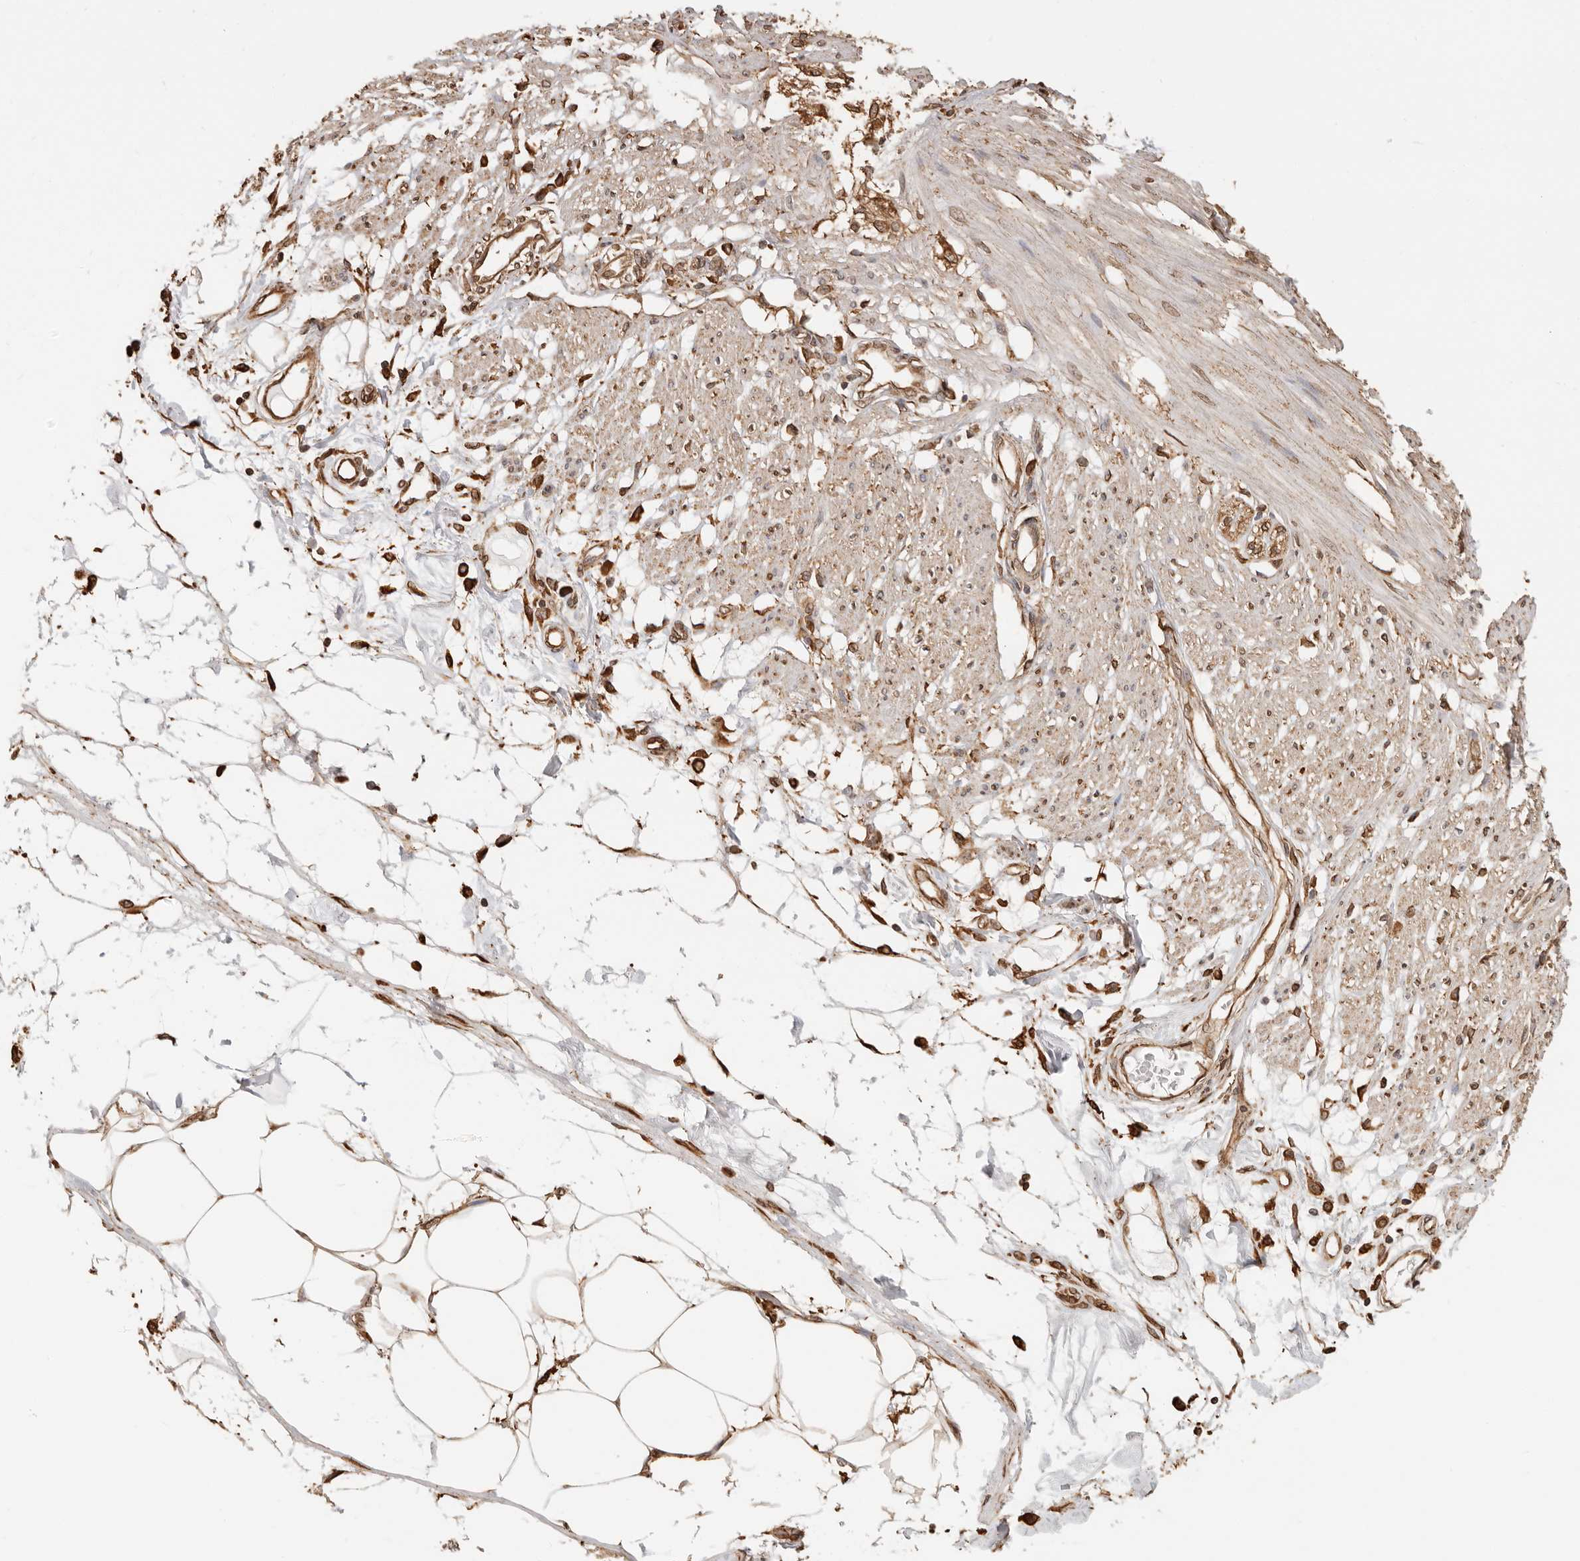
{"staining": {"intensity": "weak", "quantity": ">75%", "location": "cytoplasmic/membranous,nuclear"}, "tissue": "smooth muscle", "cell_type": "Smooth muscle cells", "image_type": "normal", "snomed": [{"axis": "morphology", "description": "Normal tissue, NOS"}, {"axis": "morphology", "description": "Adenocarcinoma, NOS"}, {"axis": "topography", "description": "Smooth muscle"}, {"axis": "topography", "description": "Colon"}], "caption": "Protein expression by IHC exhibits weak cytoplasmic/membranous,nuclear staining in about >75% of smooth muscle cells in unremarkable smooth muscle. (IHC, brightfield microscopy, high magnification).", "gene": "ARHGEF10L", "patient": {"sex": "male", "age": 14}}